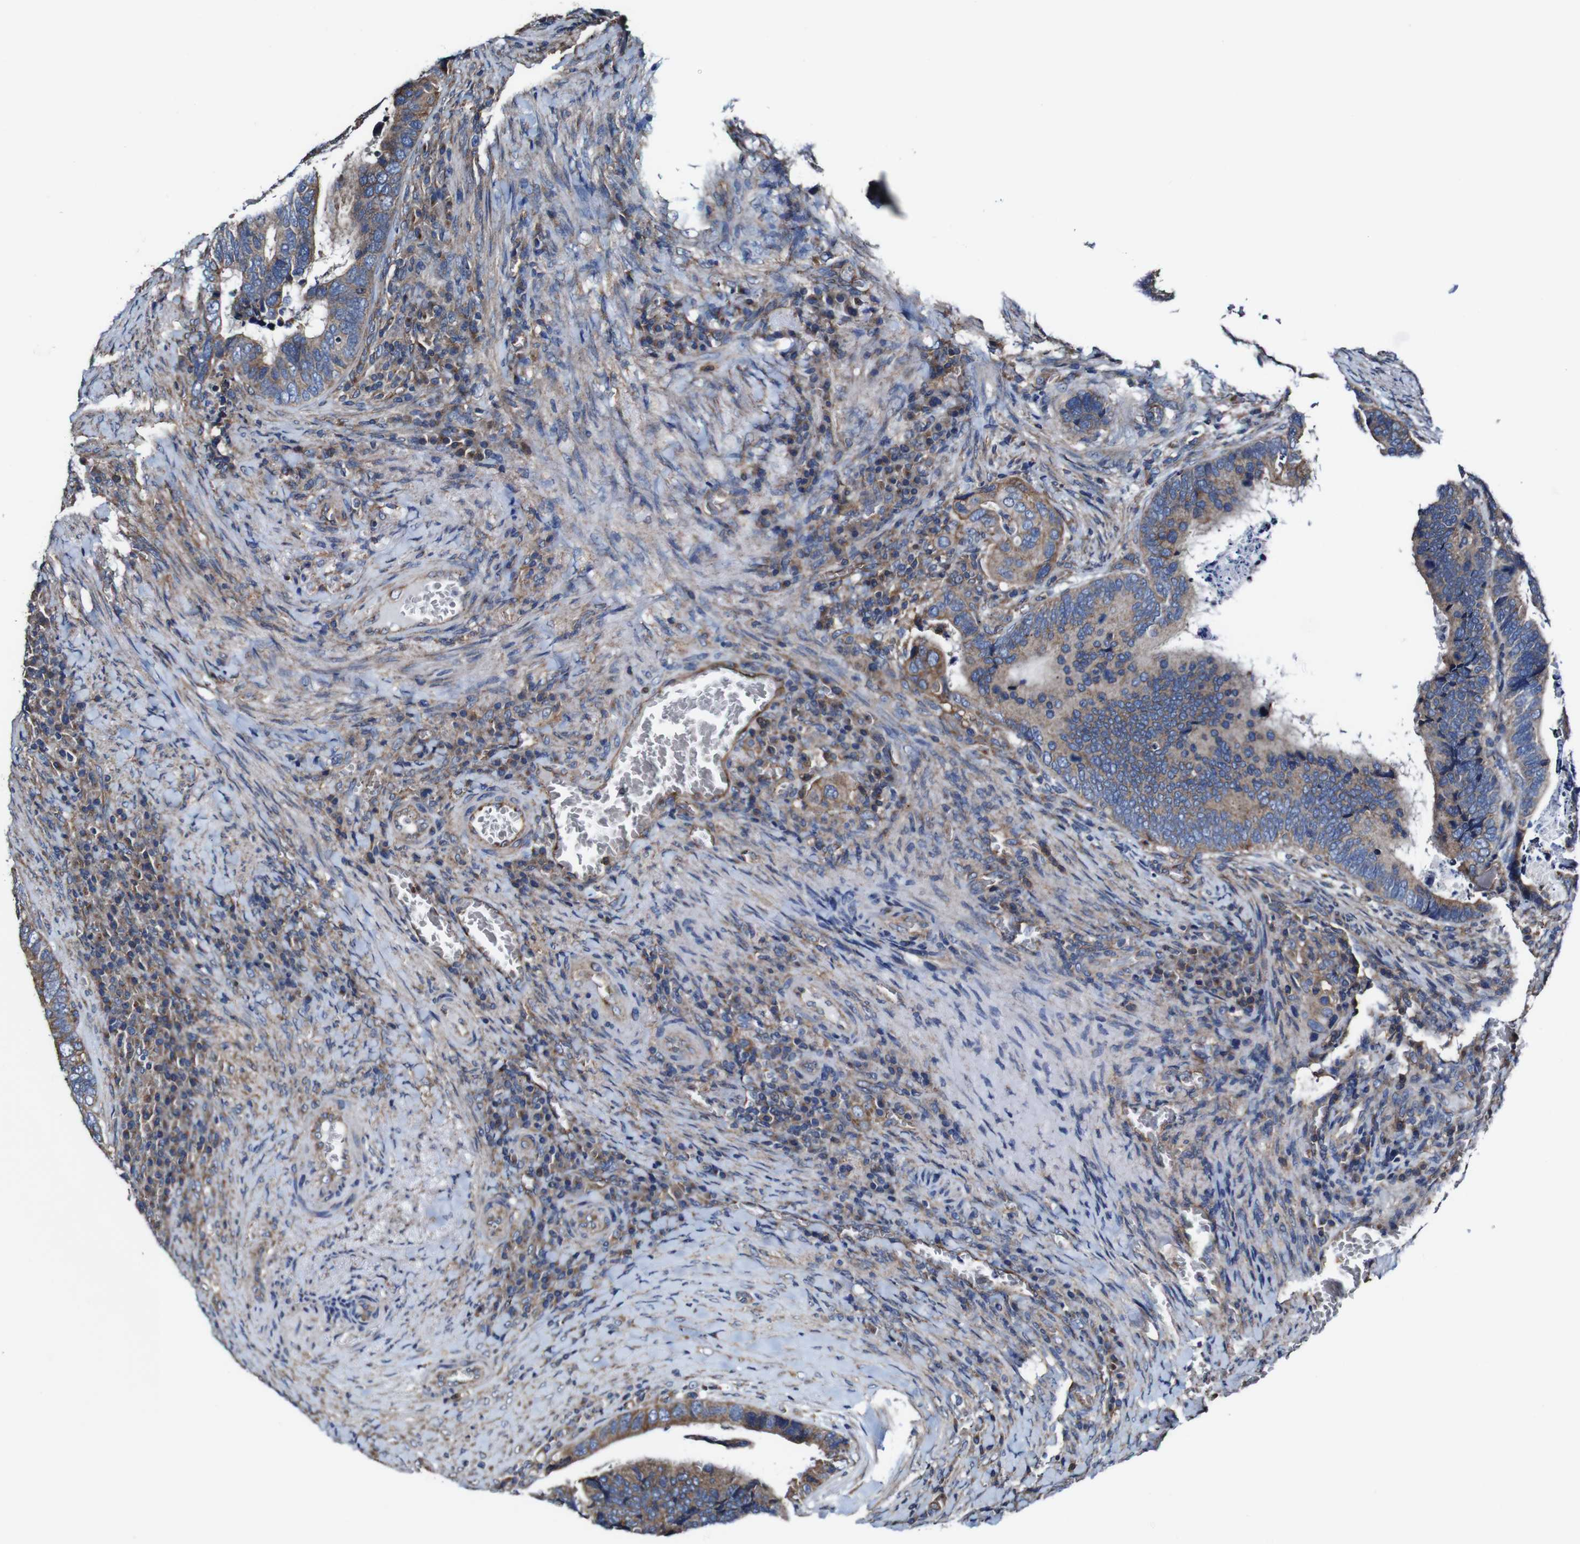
{"staining": {"intensity": "moderate", "quantity": ">75%", "location": "cytoplasmic/membranous"}, "tissue": "colorectal cancer", "cell_type": "Tumor cells", "image_type": "cancer", "snomed": [{"axis": "morphology", "description": "Adenocarcinoma, NOS"}, {"axis": "topography", "description": "Colon"}], "caption": "The image displays immunohistochemical staining of colorectal adenocarcinoma. There is moderate cytoplasmic/membranous positivity is present in approximately >75% of tumor cells.", "gene": "CSF1R", "patient": {"sex": "male", "age": 72}}